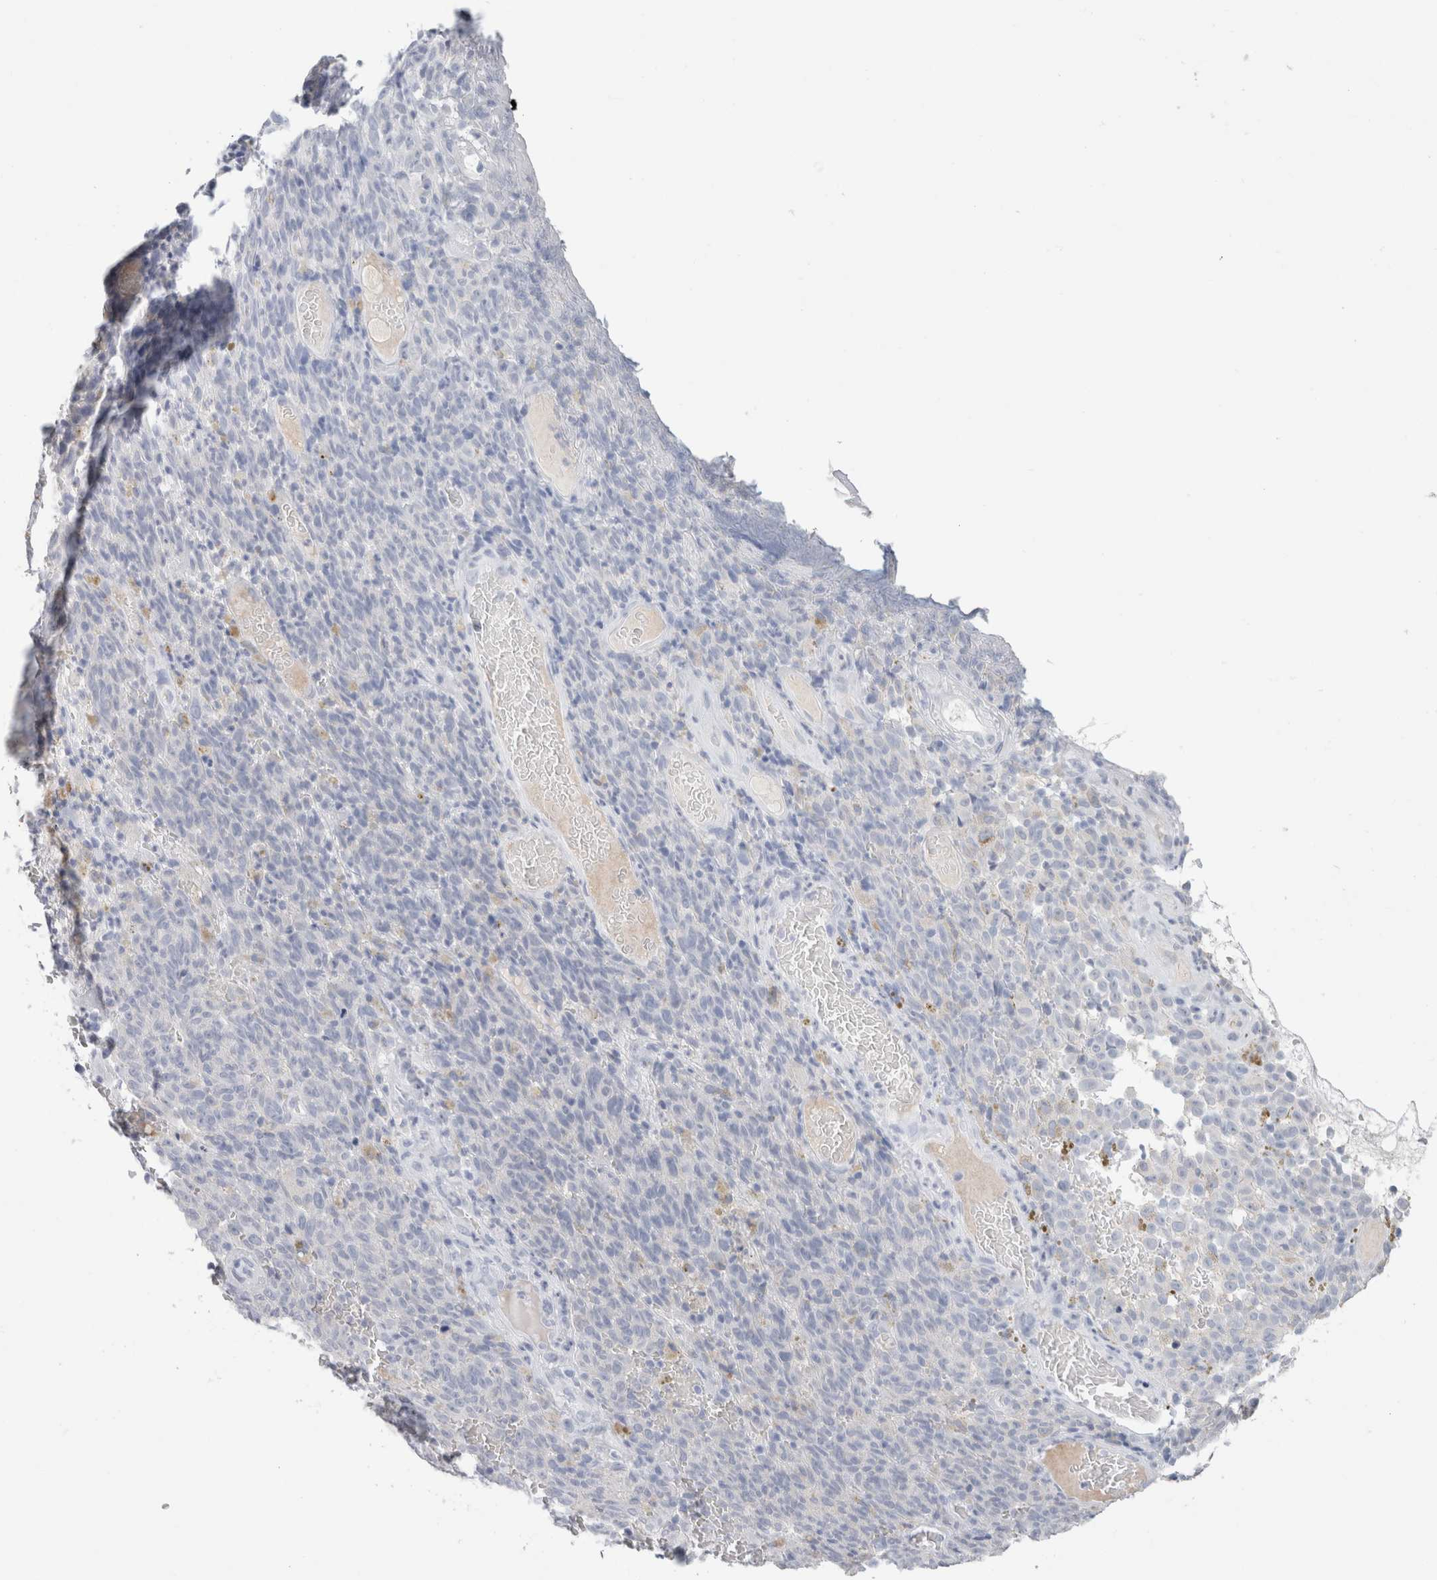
{"staining": {"intensity": "negative", "quantity": "none", "location": "none"}, "tissue": "melanoma", "cell_type": "Tumor cells", "image_type": "cancer", "snomed": [{"axis": "morphology", "description": "Malignant melanoma, NOS"}, {"axis": "topography", "description": "Skin"}], "caption": "IHC histopathology image of neoplastic tissue: human melanoma stained with DAB shows no significant protein staining in tumor cells.", "gene": "IL6", "patient": {"sex": "female", "age": 82}}